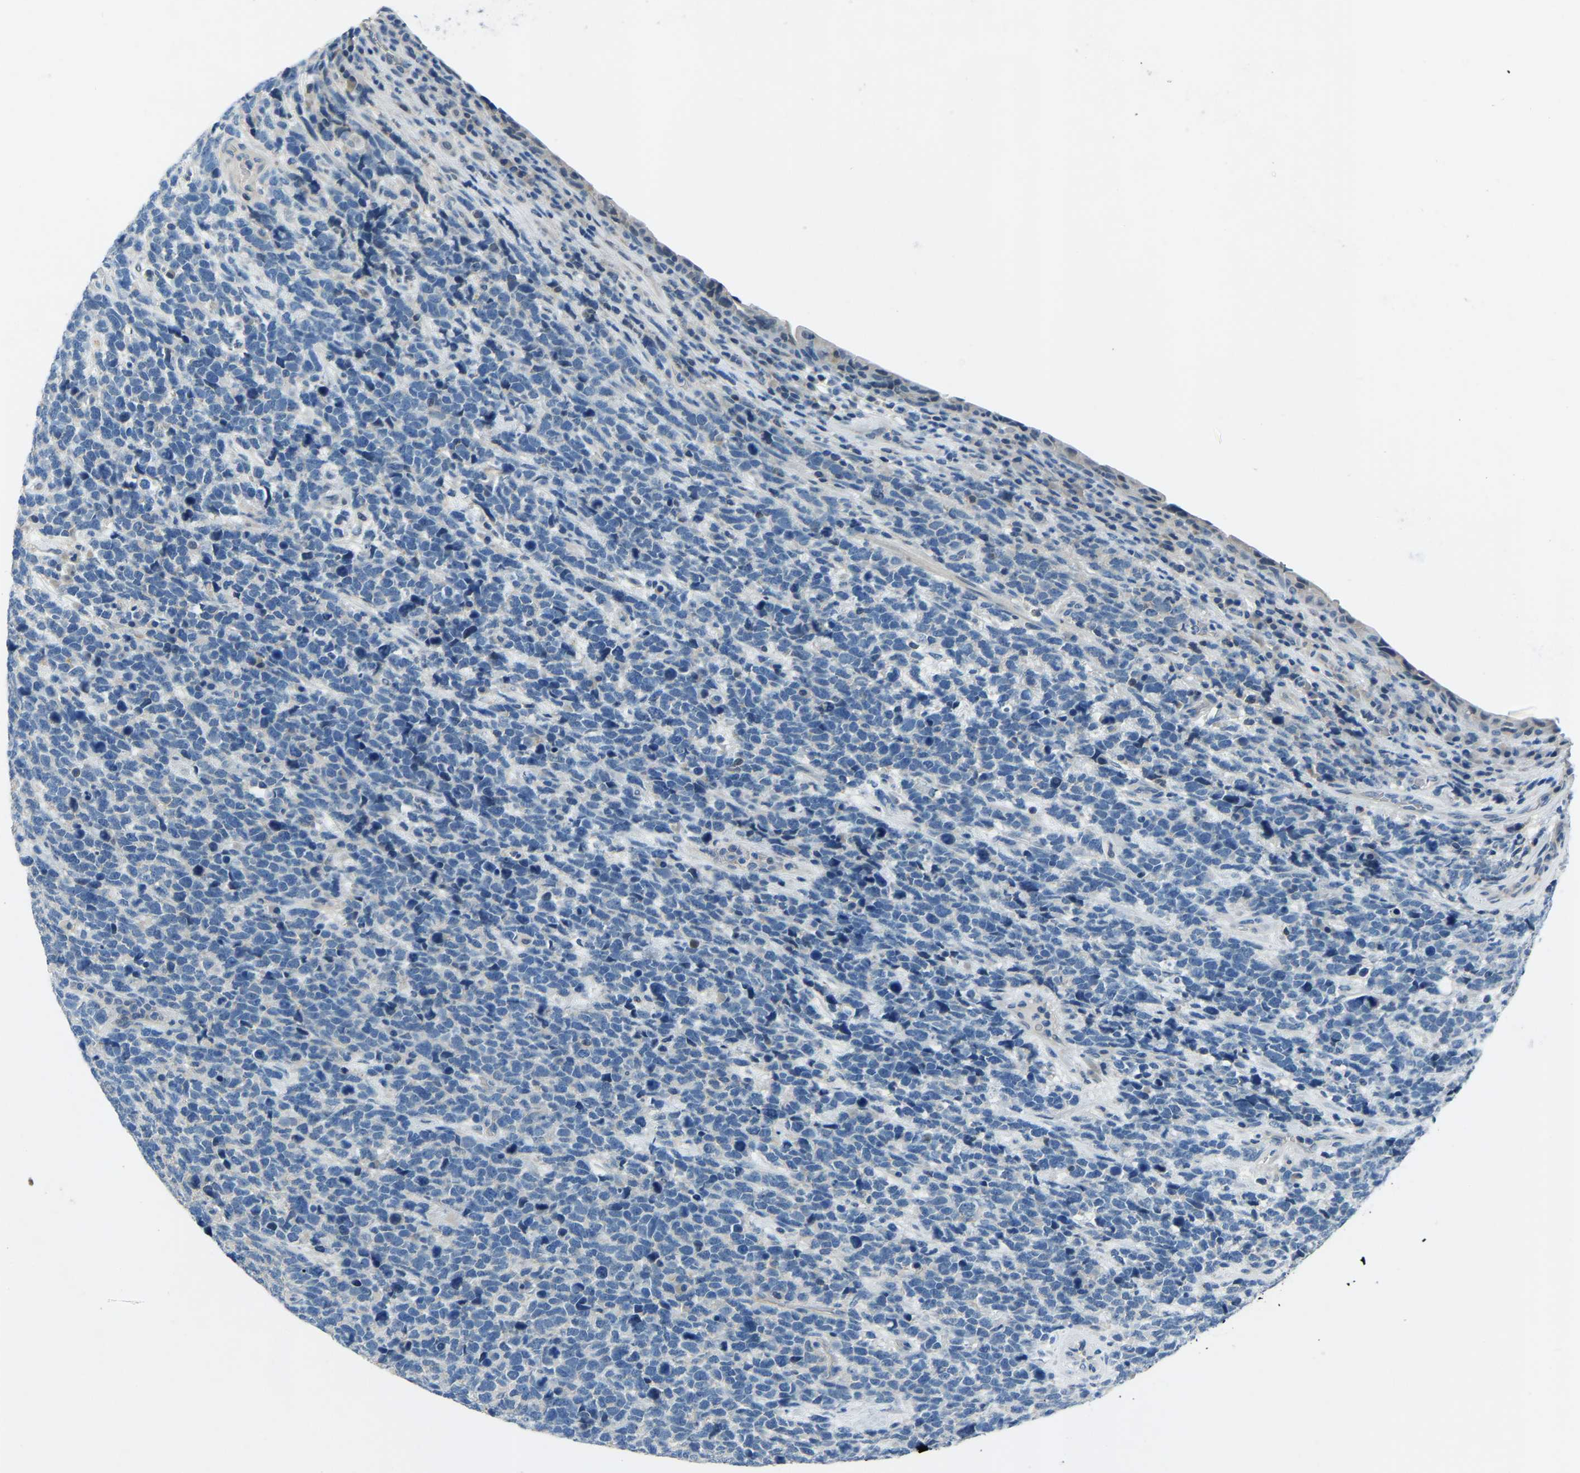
{"staining": {"intensity": "negative", "quantity": "none", "location": "none"}, "tissue": "urothelial cancer", "cell_type": "Tumor cells", "image_type": "cancer", "snomed": [{"axis": "morphology", "description": "Urothelial carcinoma, High grade"}, {"axis": "topography", "description": "Urinary bladder"}], "caption": "This is a photomicrograph of immunohistochemistry staining of urothelial carcinoma (high-grade), which shows no staining in tumor cells.", "gene": "XIRP1", "patient": {"sex": "female", "age": 82}}